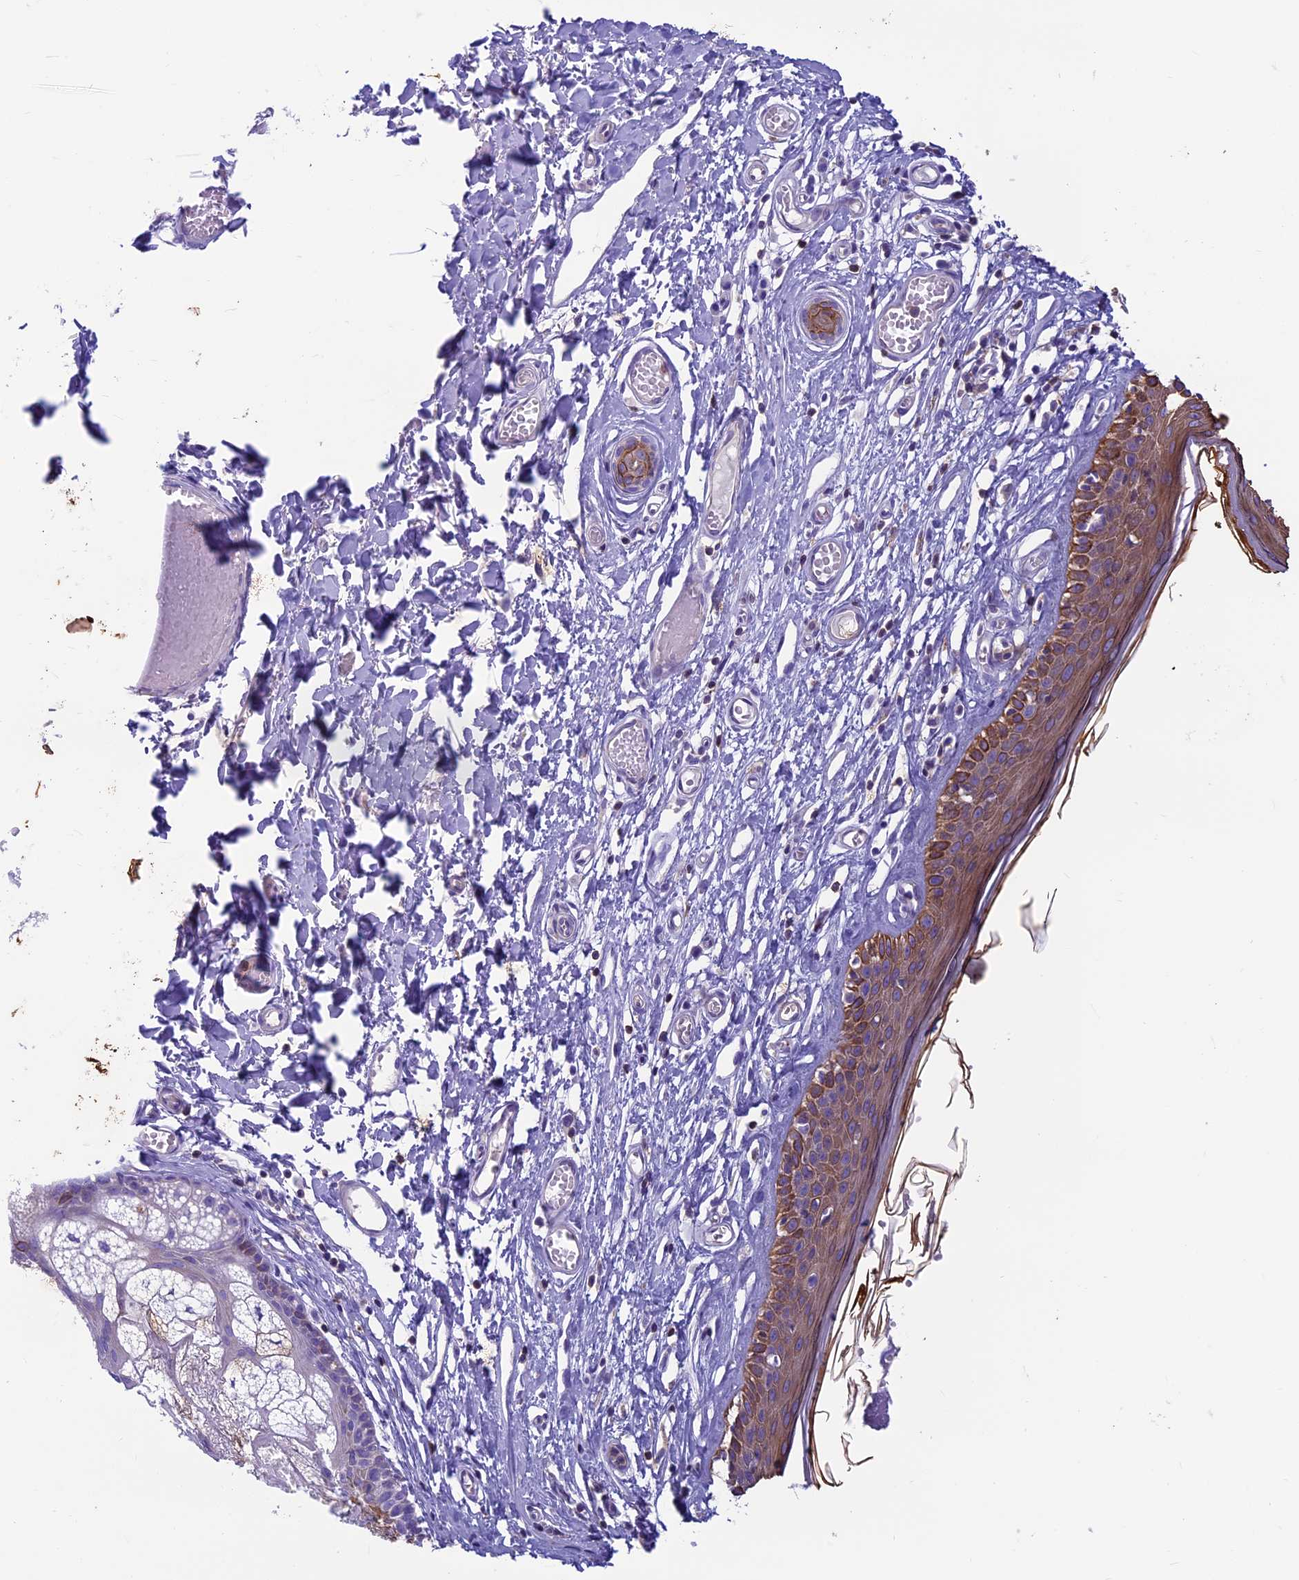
{"staining": {"intensity": "moderate", "quantity": ">75%", "location": "cytoplasmic/membranous"}, "tissue": "skin", "cell_type": "Epidermal cells", "image_type": "normal", "snomed": [{"axis": "morphology", "description": "Normal tissue, NOS"}, {"axis": "topography", "description": "Adipose tissue"}, {"axis": "topography", "description": "Vascular tissue"}, {"axis": "topography", "description": "Vulva"}, {"axis": "topography", "description": "Peripheral nerve tissue"}], "caption": "This is an image of immunohistochemistry (IHC) staining of normal skin, which shows moderate positivity in the cytoplasmic/membranous of epidermal cells.", "gene": "CDAN1", "patient": {"sex": "female", "age": 86}}